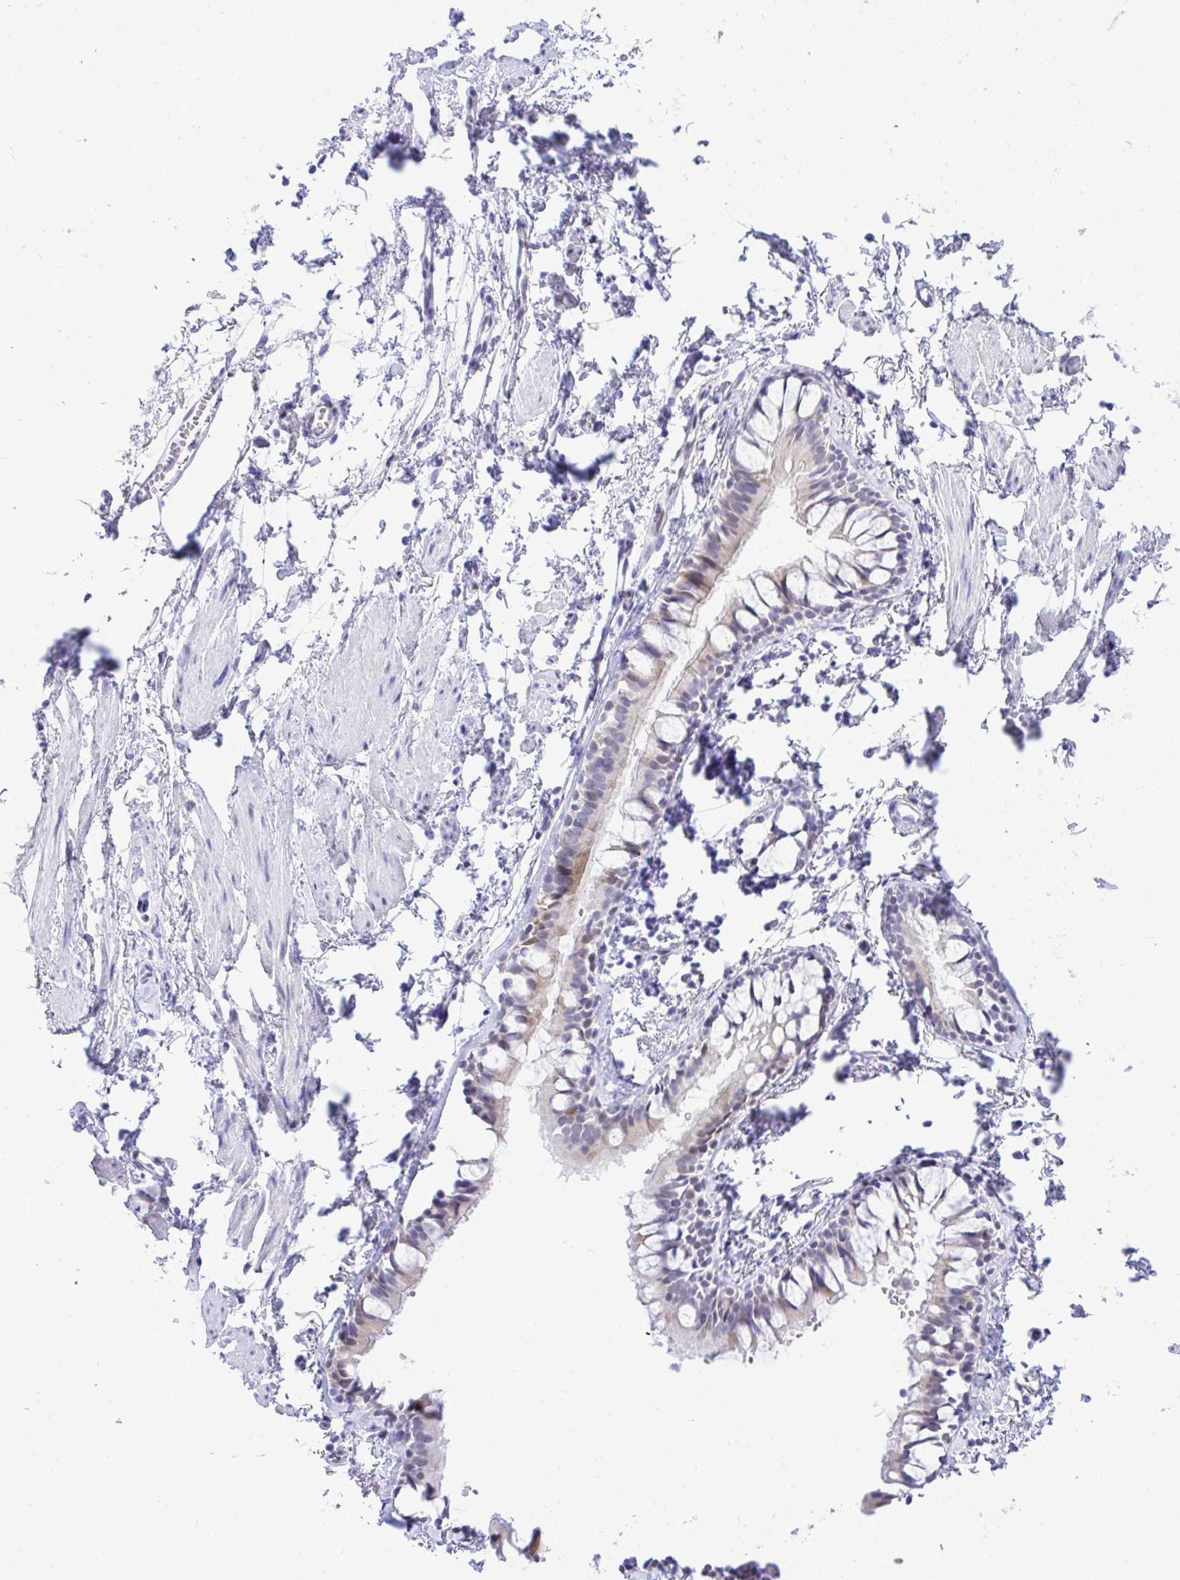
{"staining": {"intensity": "moderate", "quantity": "<25%", "location": "cytoplasmic/membranous,nuclear"}, "tissue": "bronchus", "cell_type": "Respiratory epithelial cells", "image_type": "normal", "snomed": [{"axis": "morphology", "description": "Normal tissue, NOS"}, {"axis": "topography", "description": "Cartilage tissue"}, {"axis": "topography", "description": "Bronchus"}, {"axis": "topography", "description": "Peripheral nerve tissue"}], "caption": "Bronchus stained with immunohistochemistry reveals moderate cytoplasmic/membranous,nuclear staining in about <25% of respiratory epithelial cells. The staining is performed using DAB brown chromogen to label protein expression. The nuclei are counter-stained blue using hematoxylin.", "gene": "THOP1", "patient": {"sex": "female", "age": 59}}